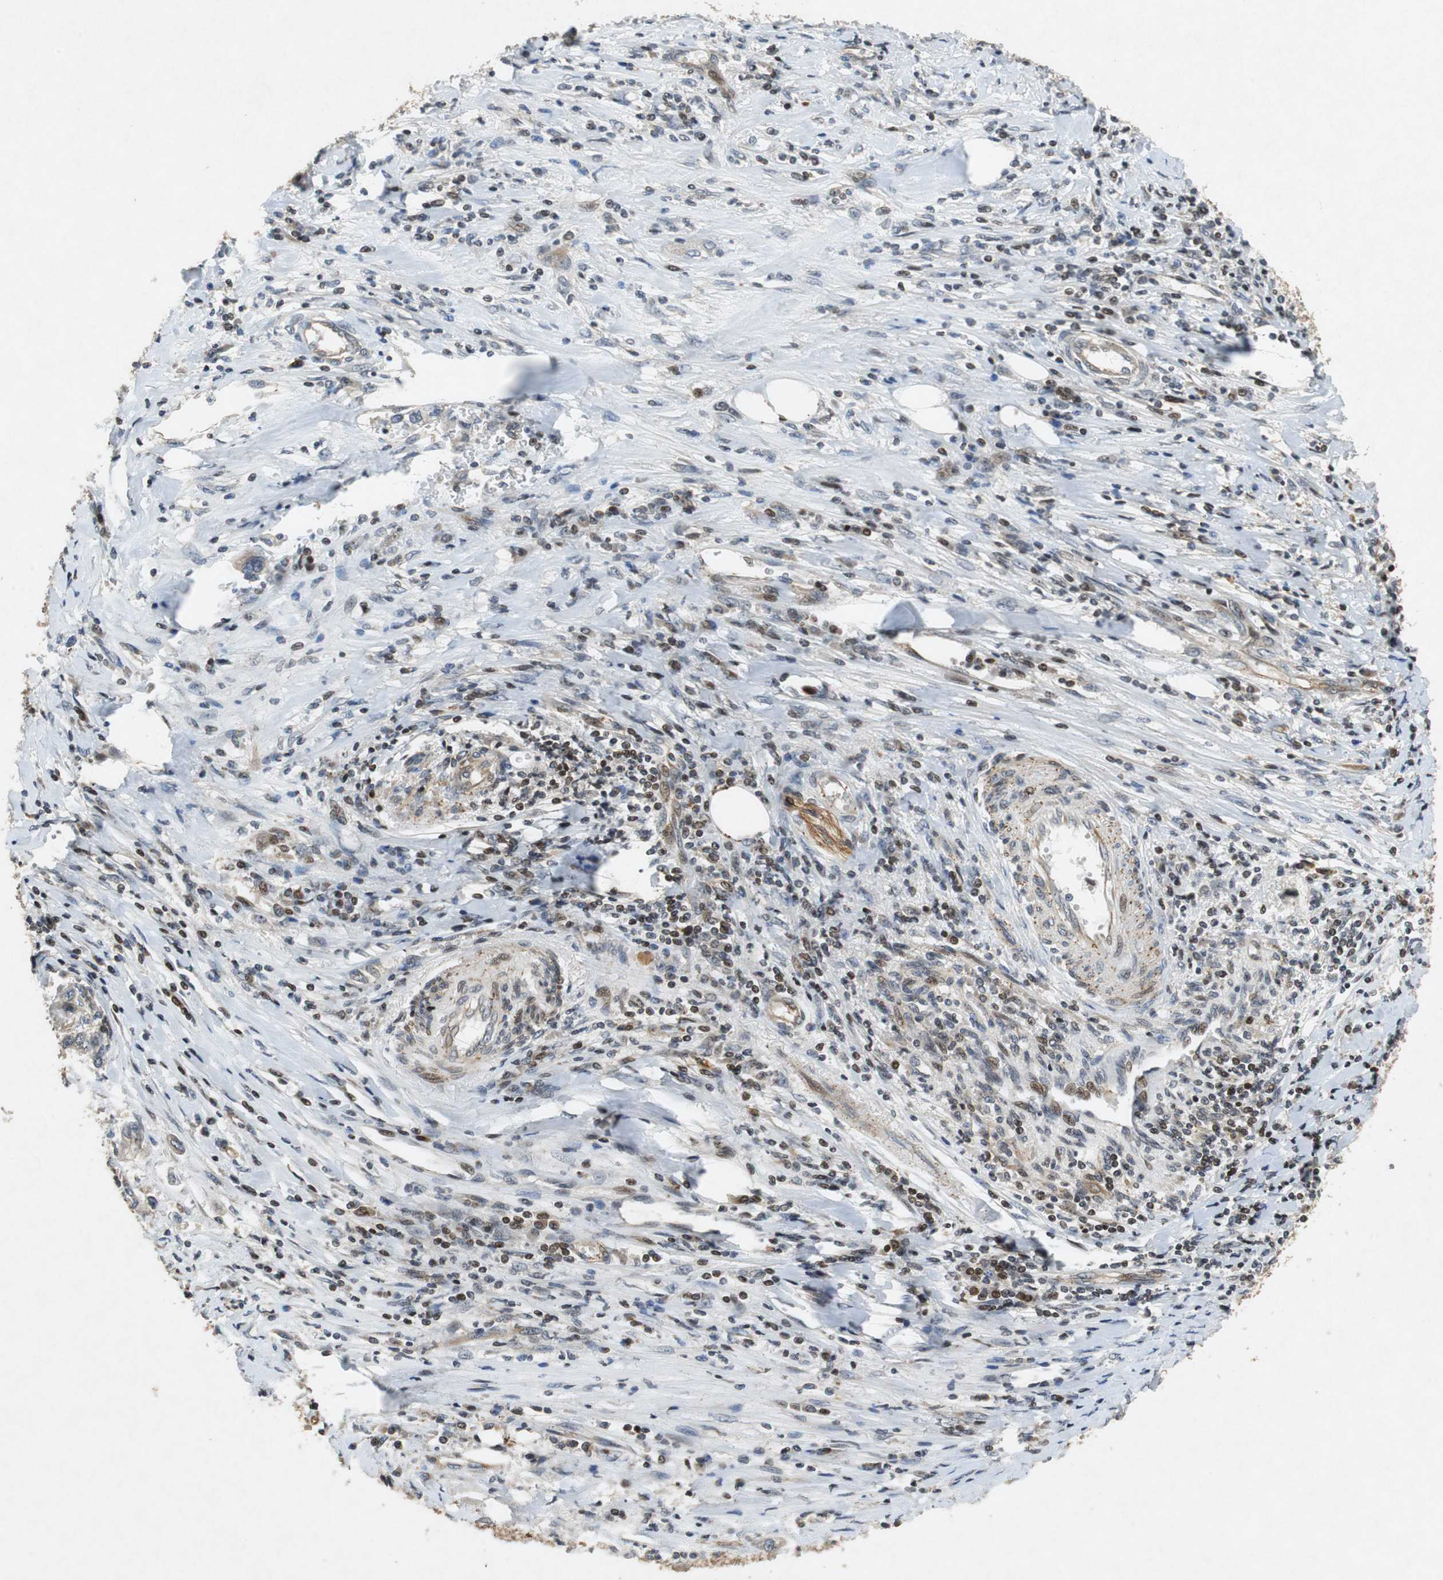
{"staining": {"intensity": "weak", "quantity": "25%-75%", "location": "cytoplasmic/membranous"}, "tissue": "stomach cancer", "cell_type": "Tumor cells", "image_type": "cancer", "snomed": [{"axis": "morphology", "description": "Adenocarcinoma, NOS"}, {"axis": "topography", "description": "Stomach"}], "caption": "Immunohistochemistry (IHC) (DAB) staining of stomach cancer reveals weak cytoplasmic/membranous protein positivity in about 25%-75% of tumor cells.", "gene": "TUBA4A", "patient": {"sex": "male", "age": 62}}